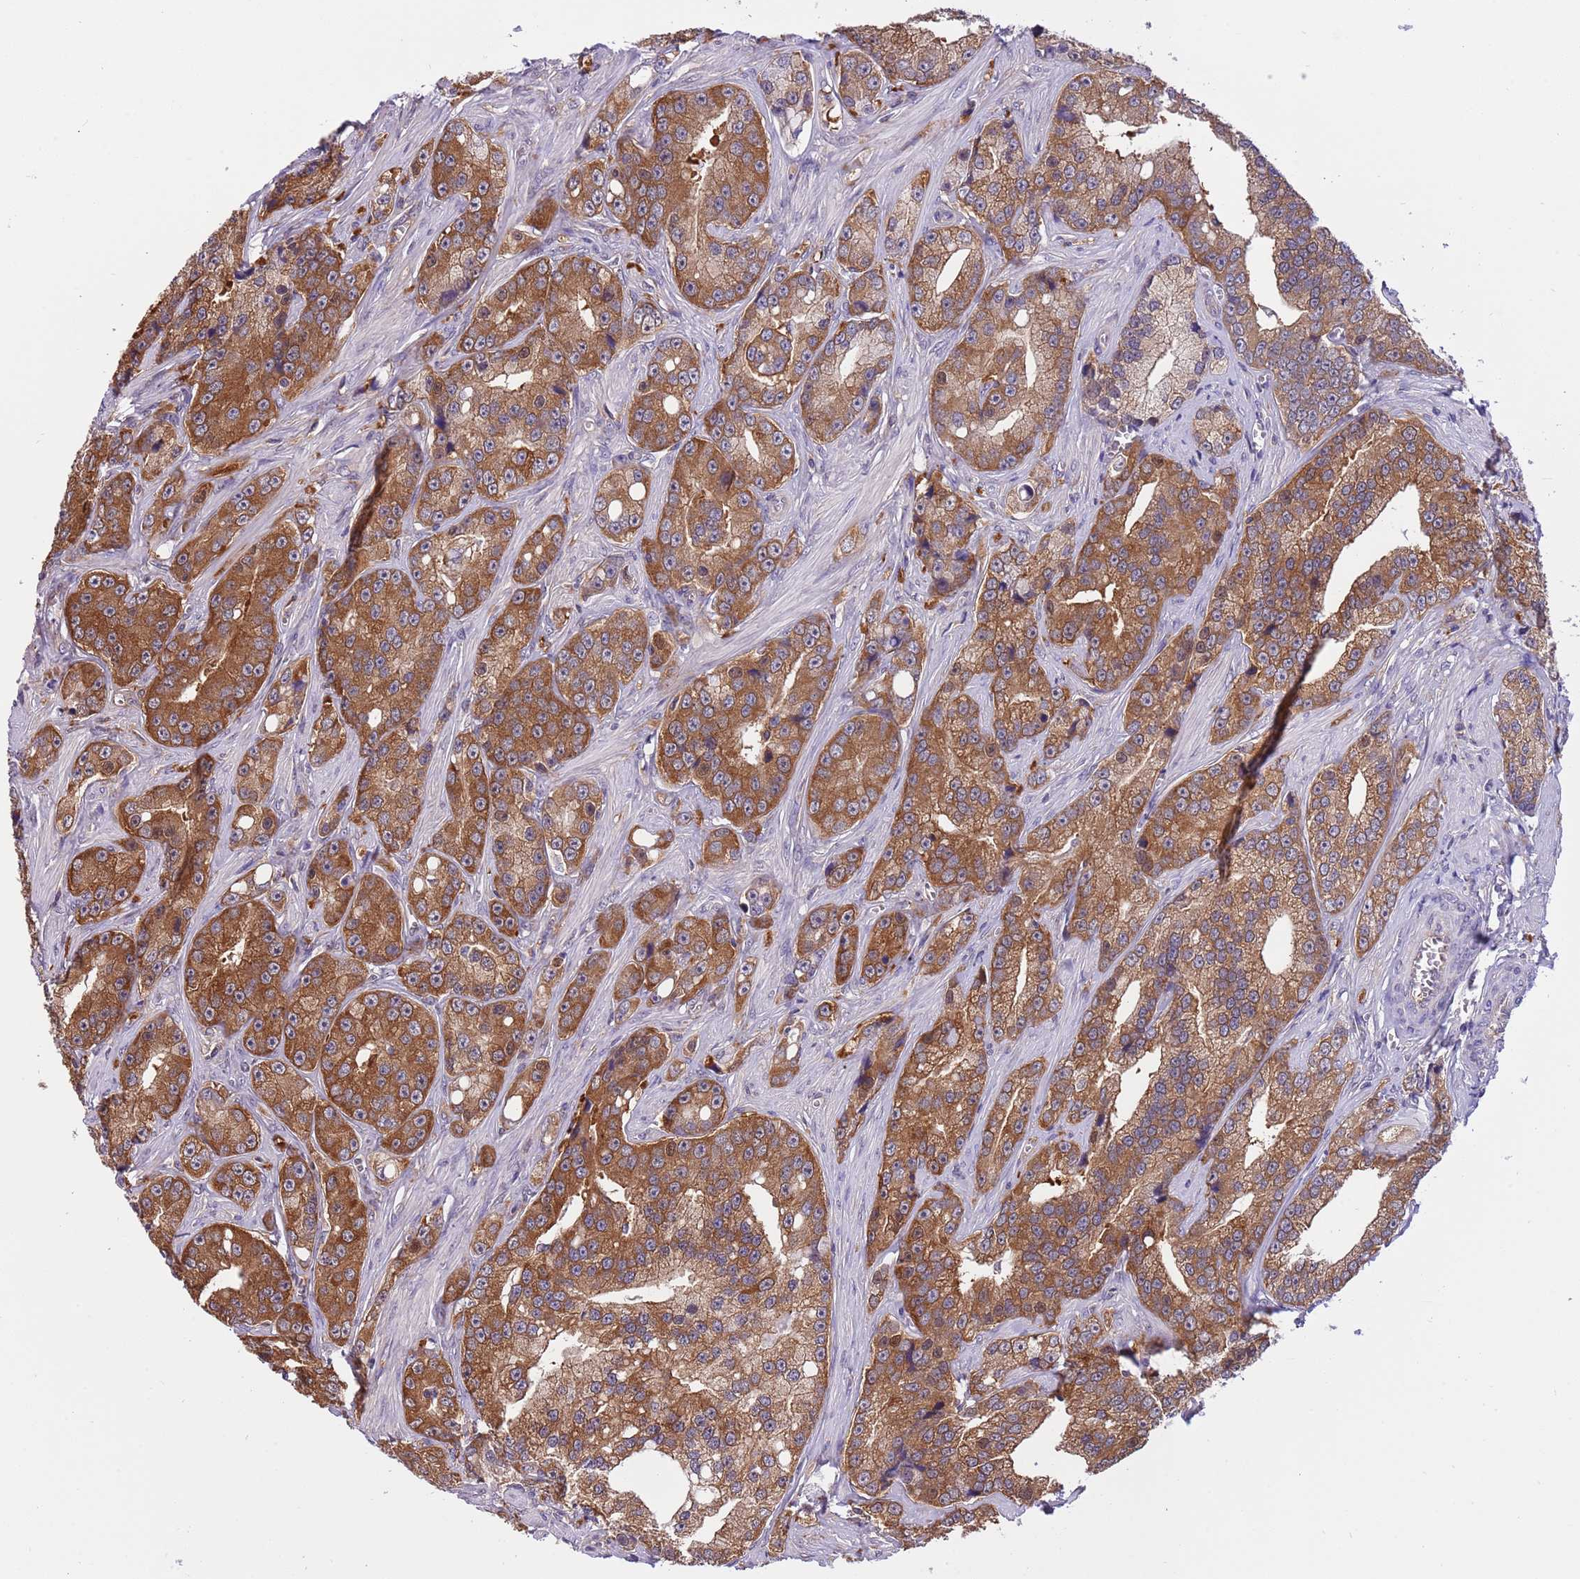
{"staining": {"intensity": "strong", "quantity": ">75%", "location": "cytoplasmic/membranous"}, "tissue": "prostate cancer", "cell_type": "Tumor cells", "image_type": "cancer", "snomed": [{"axis": "morphology", "description": "Adenocarcinoma, High grade"}, {"axis": "topography", "description": "Prostate"}], "caption": "Immunohistochemical staining of human adenocarcinoma (high-grade) (prostate) shows high levels of strong cytoplasmic/membranous protein expression in approximately >75% of tumor cells.", "gene": "STIP1", "patient": {"sex": "male", "age": 74}}